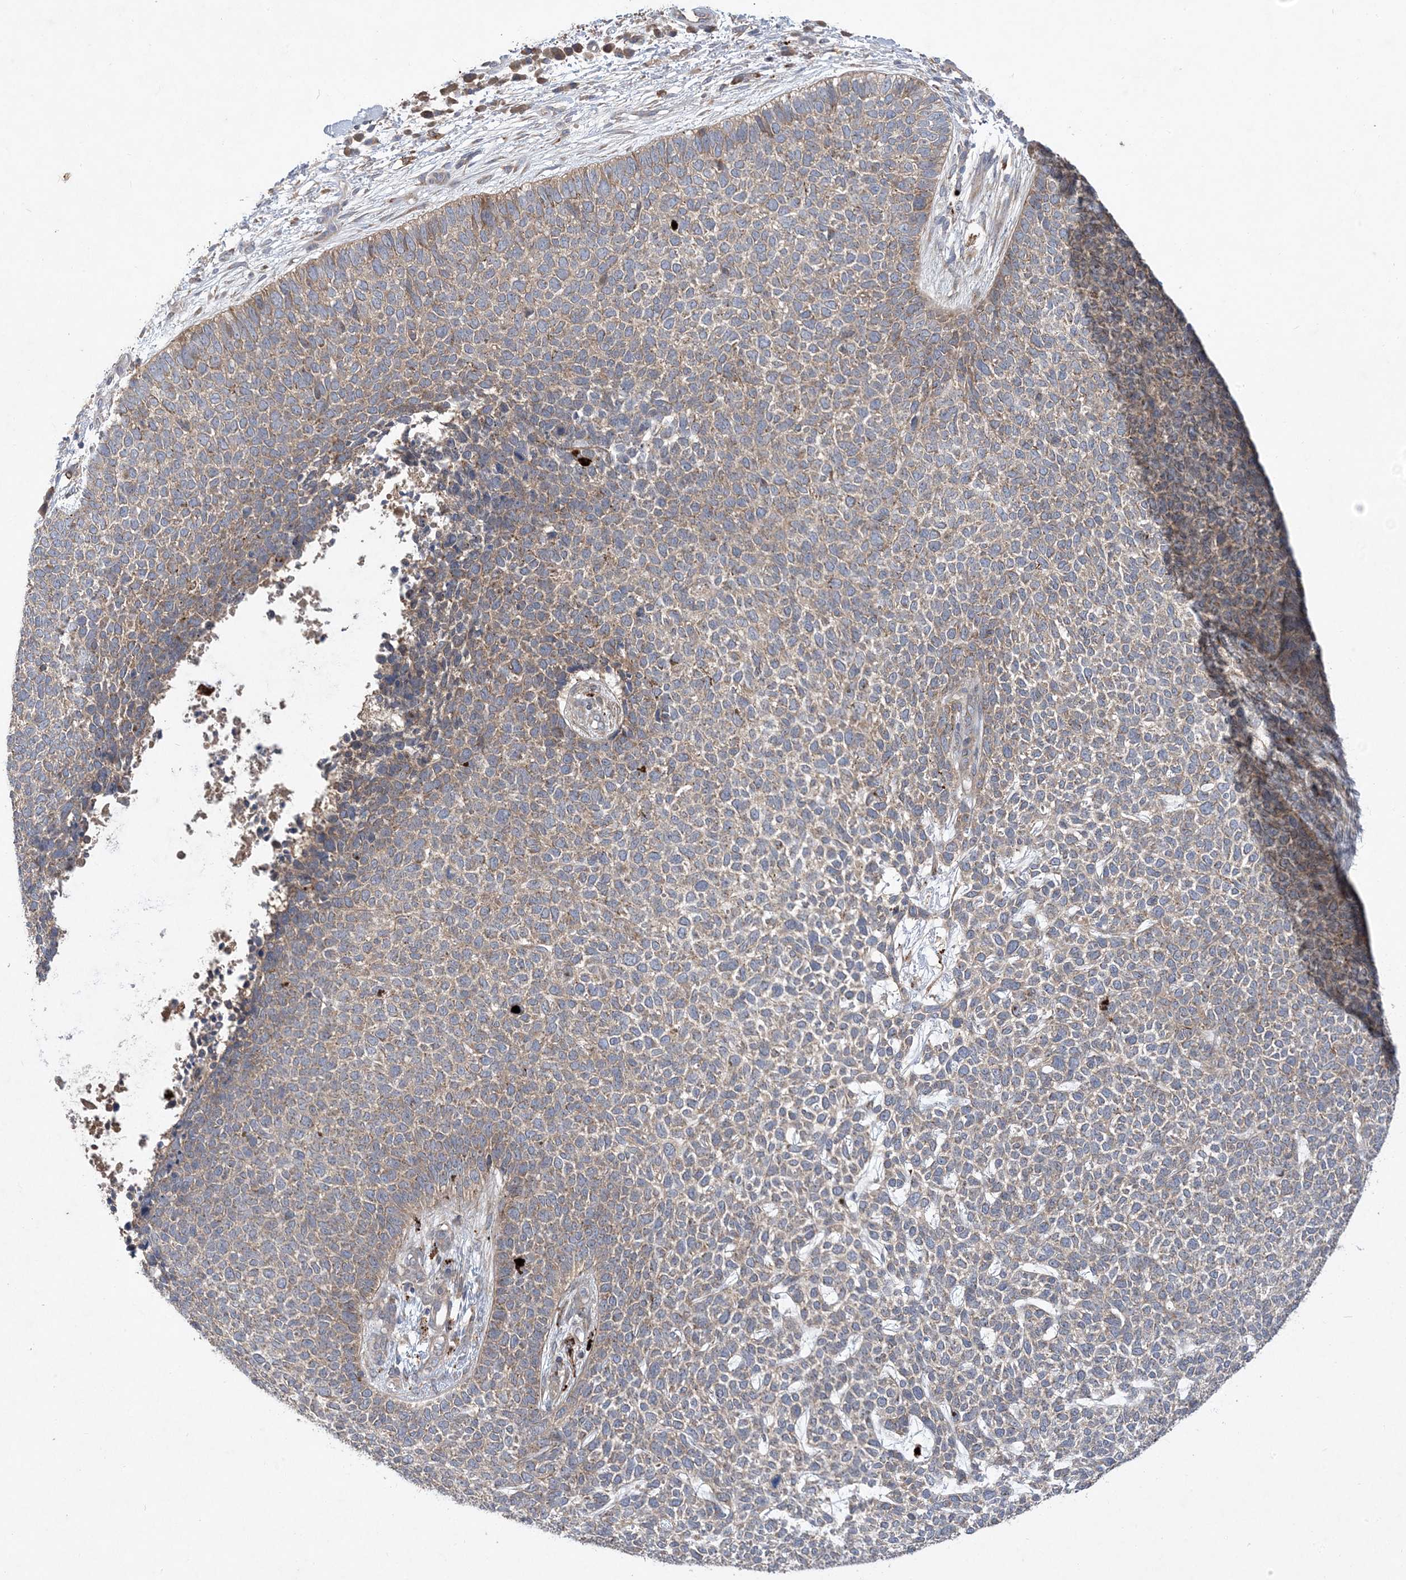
{"staining": {"intensity": "weak", "quantity": ">75%", "location": "cytoplasmic/membranous"}, "tissue": "skin cancer", "cell_type": "Tumor cells", "image_type": "cancer", "snomed": [{"axis": "morphology", "description": "Basal cell carcinoma"}, {"axis": "topography", "description": "Skin"}], "caption": "Tumor cells exhibit low levels of weak cytoplasmic/membranous staining in approximately >75% of cells in human skin cancer (basal cell carcinoma).", "gene": "MASP2", "patient": {"sex": "female", "age": 84}}